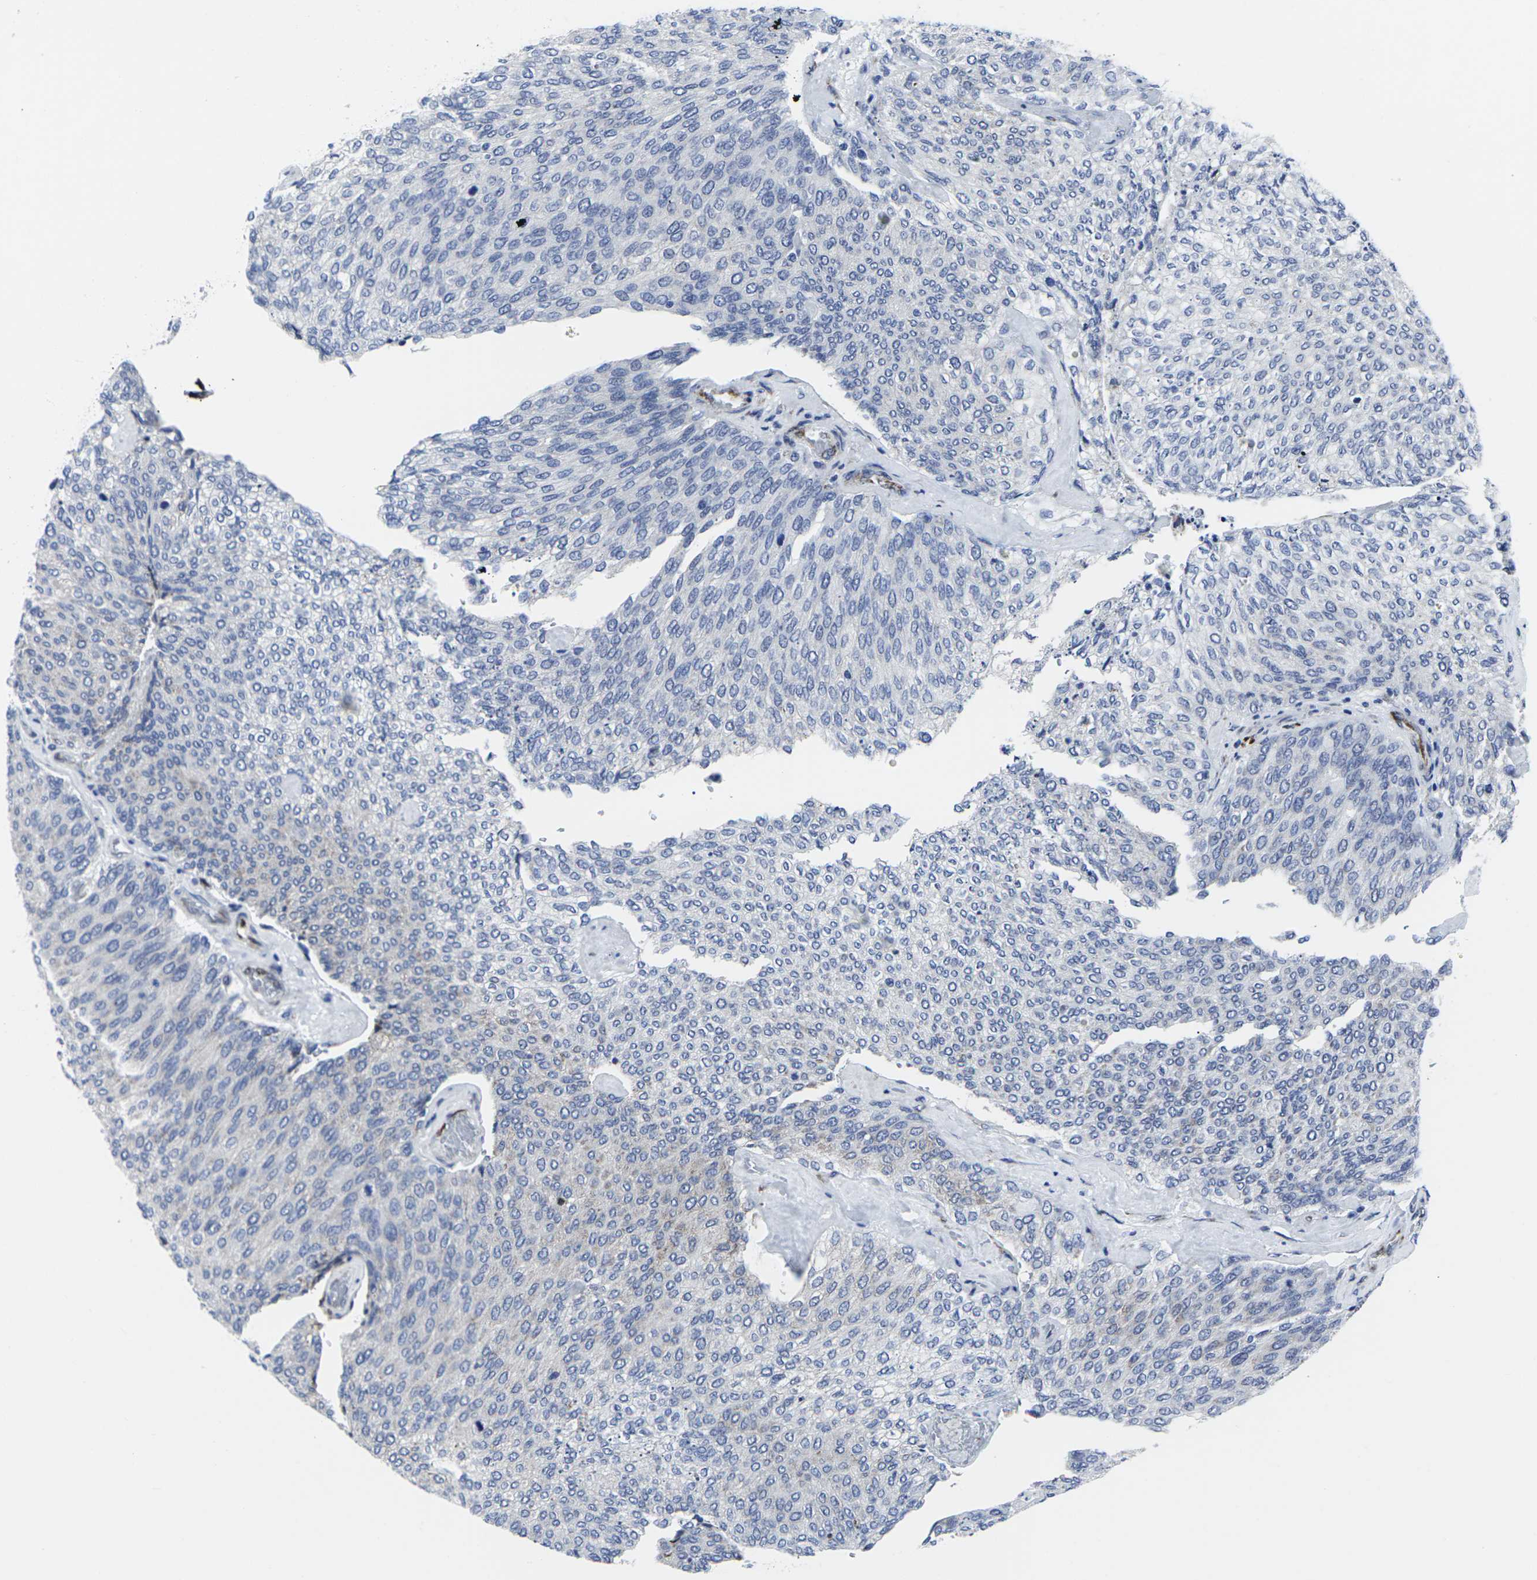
{"staining": {"intensity": "negative", "quantity": "none", "location": "none"}, "tissue": "urothelial cancer", "cell_type": "Tumor cells", "image_type": "cancer", "snomed": [{"axis": "morphology", "description": "Urothelial carcinoma, Low grade"}, {"axis": "topography", "description": "Urinary bladder"}], "caption": "Photomicrograph shows no protein staining in tumor cells of urothelial cancer tissue. (Stains: DAB (3,3'-diaminobenzidine) IHC with hematoxylin counter stain, Microscopy: brightfield microscopy at high magnification).", "gene": "RPN1", "patient": {"sex": "female", "age": 79}}